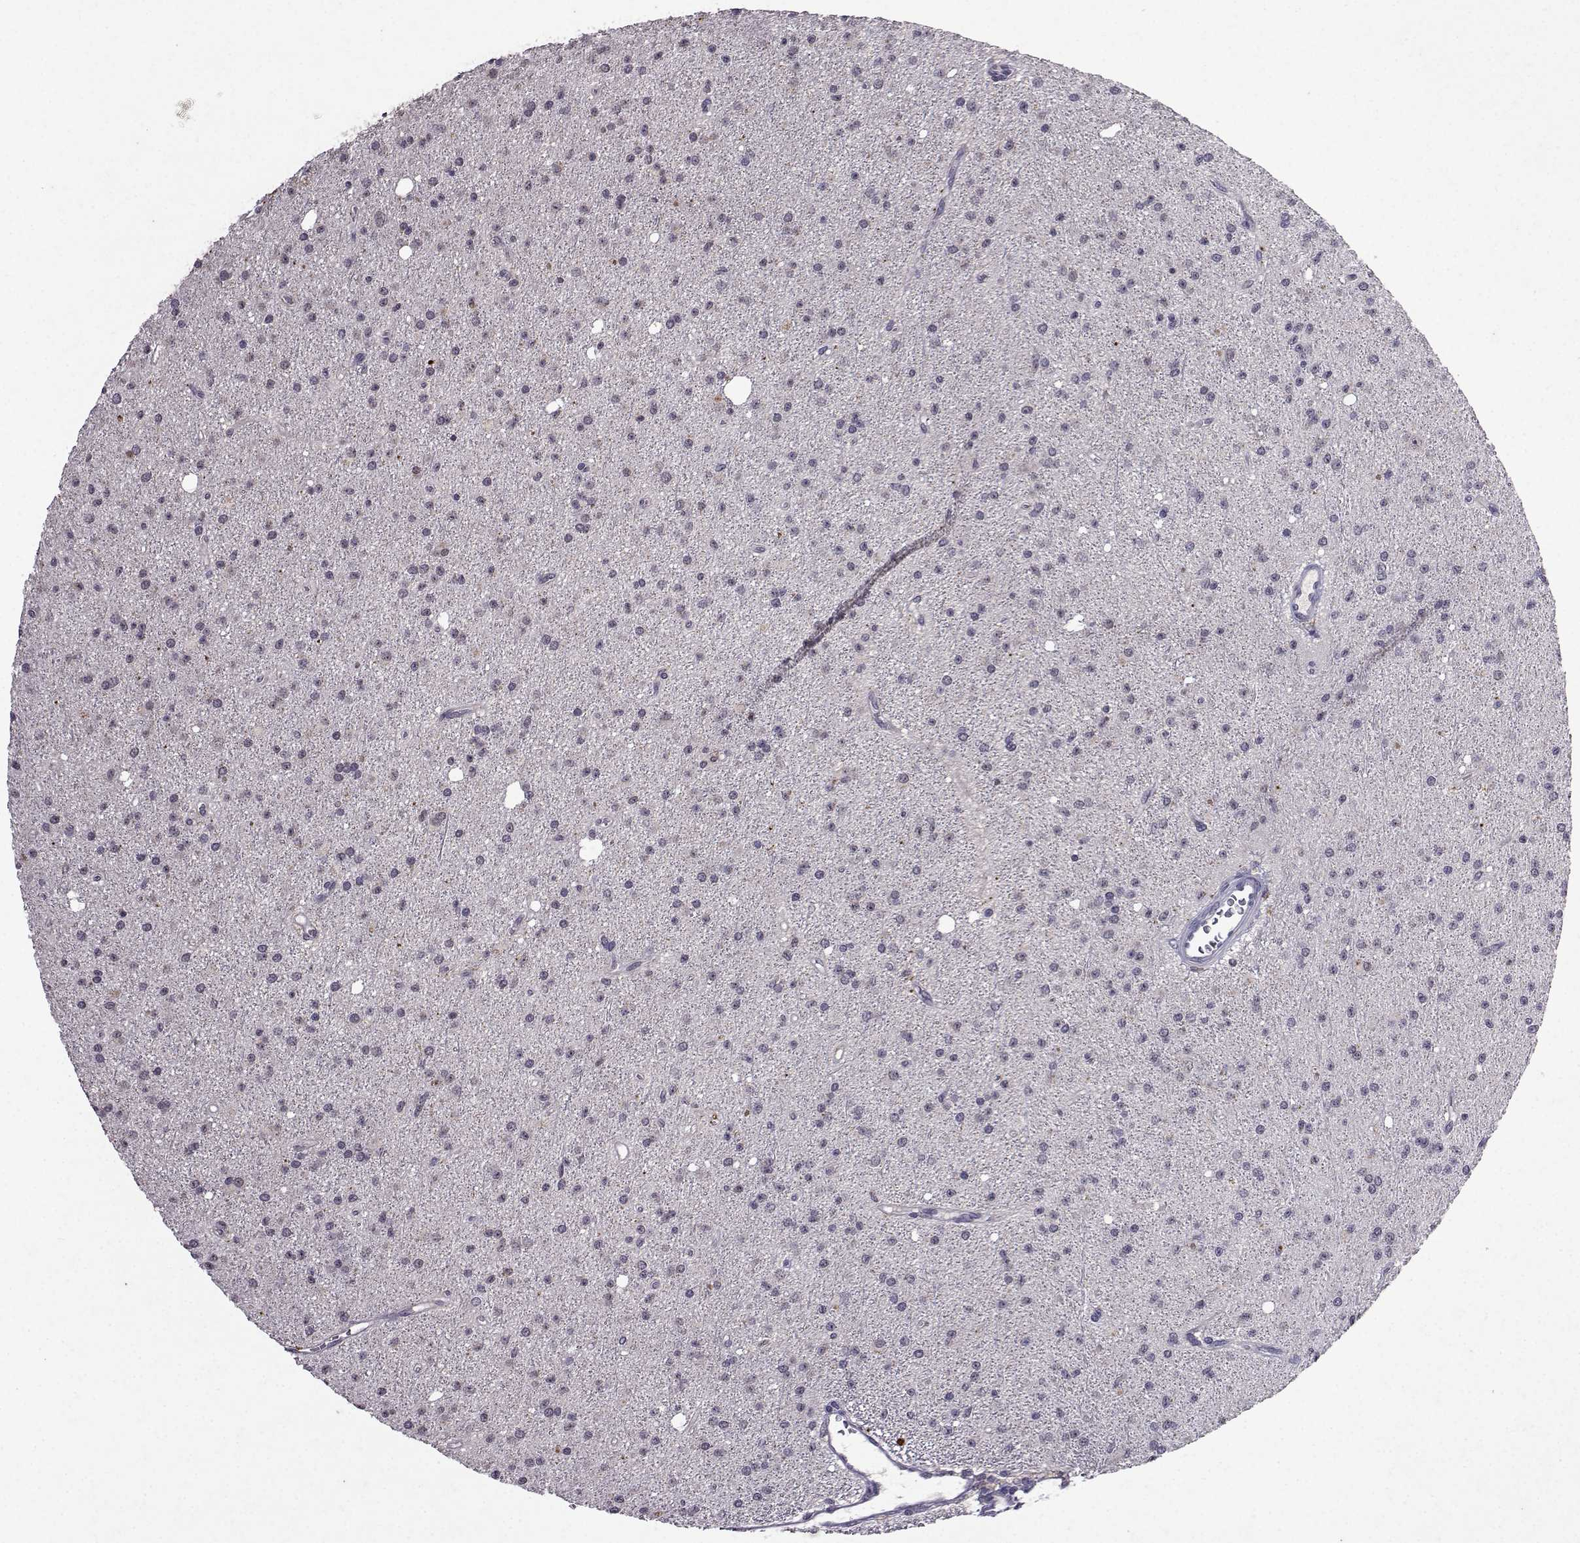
{"staining": {"intensity": "negative", "quantity": "none", "location": "none"}, "tissue": "glioma", "cell_type": "Tumor cells", "image_type": "cancer", "snomed": [{"axis": "morphology", "description": "Glioma, malignant, Low grade"}, {"axis": "topography", "description": "Brain"}], "caption": "Photomicrograph shows no significant protein positivity in tumor cells of glioma.", "gene": "CCL28", "patient": {"sex": "male", "age": 27}}